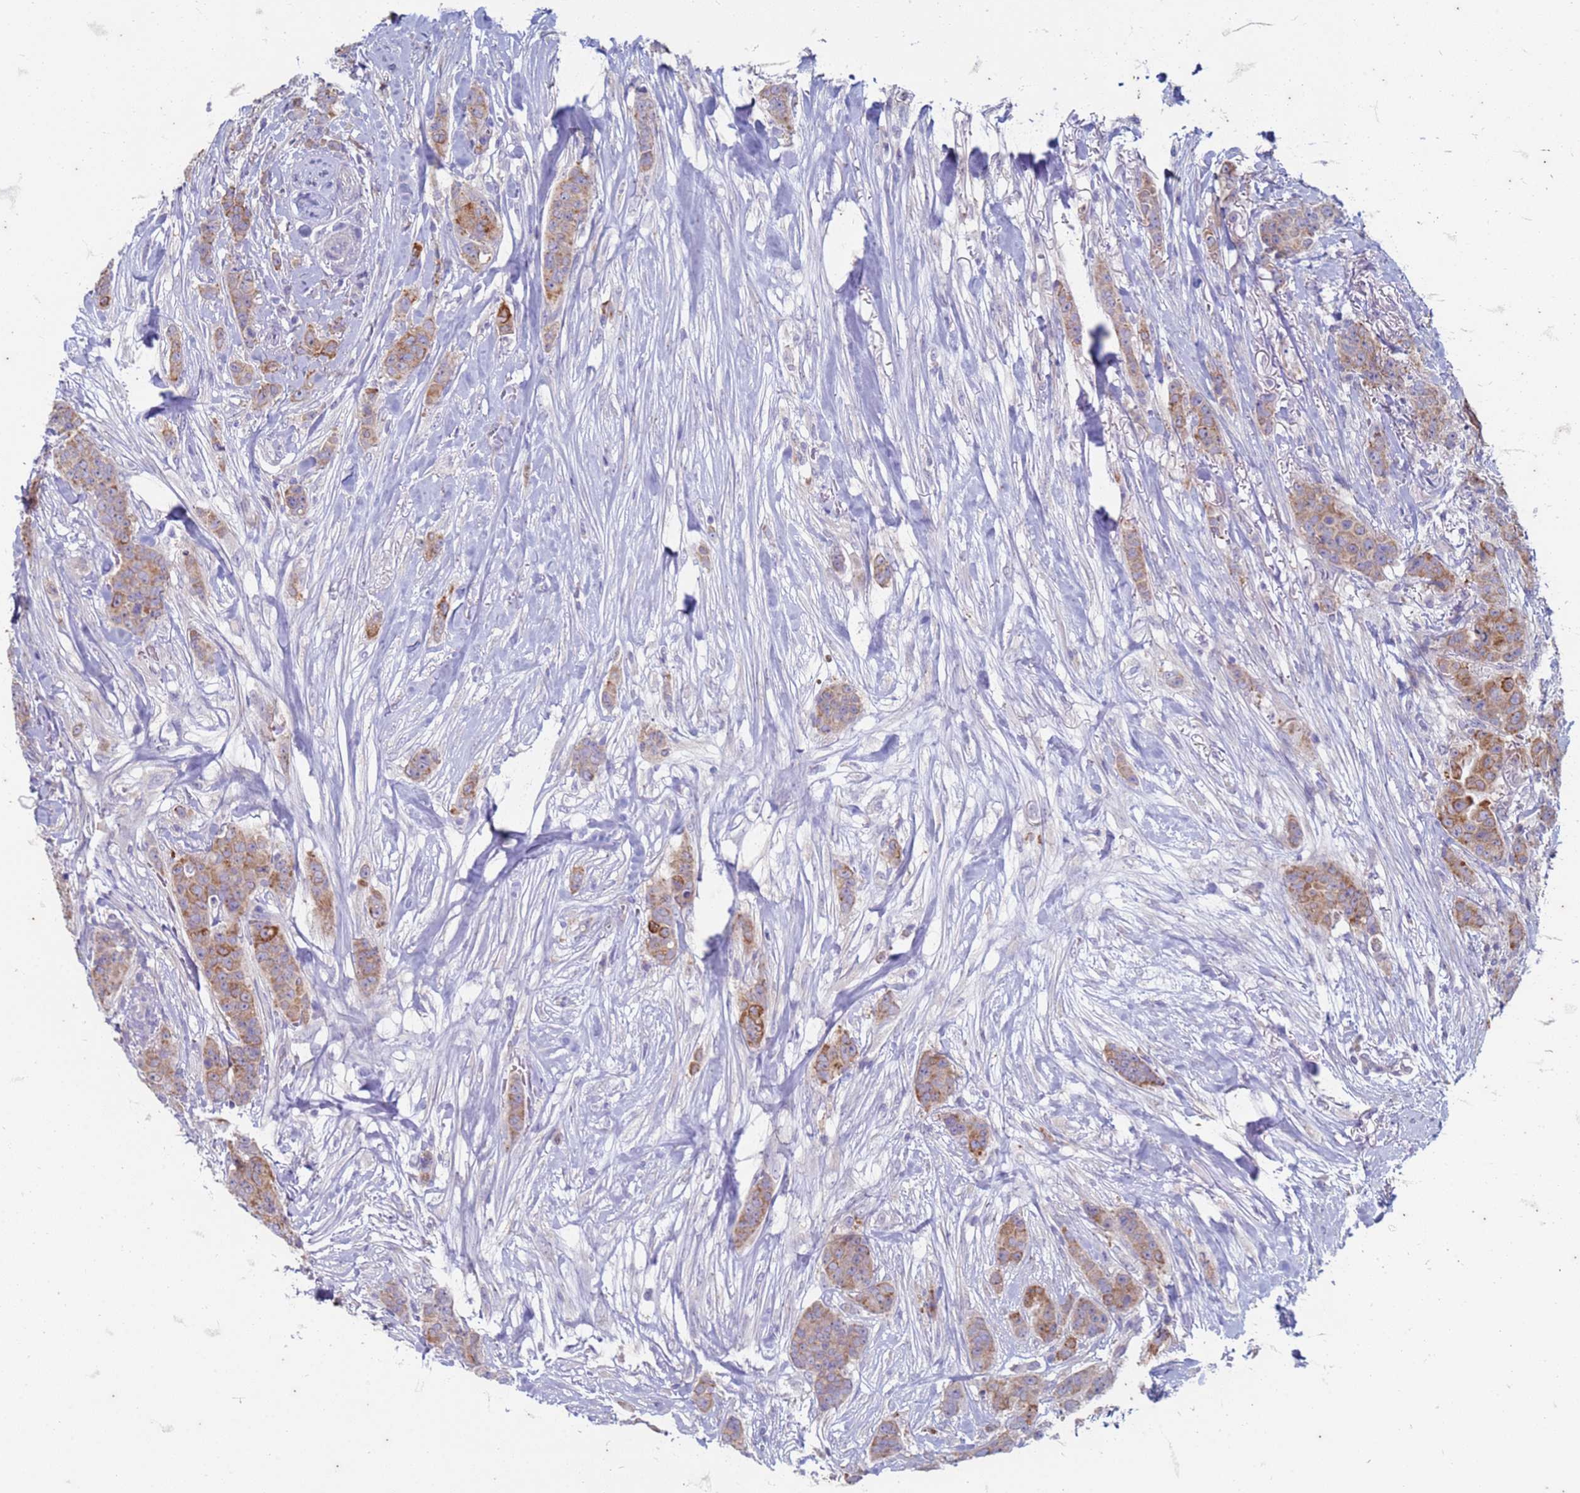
{"staining": {"intensity": "moderate", "quantity": "<25%", "location": "cytoplasmic/membranous"}, "tissue": "breast cancer", "cell_type": "Tumor cells", "image_type": "cancer", "snomed": [{"axis": "morphology", "description": "Duct carcinoma"}, {"axis": "topography", "description": "Breast"}], "caption": "Moderate cytoplasmic/membranous protein staining is seen in about <25% of tumor cells in breast cancer (intraductal carcinoma).", "gene": "SUCO", "patient": {"sex": "female", "age": 40}}